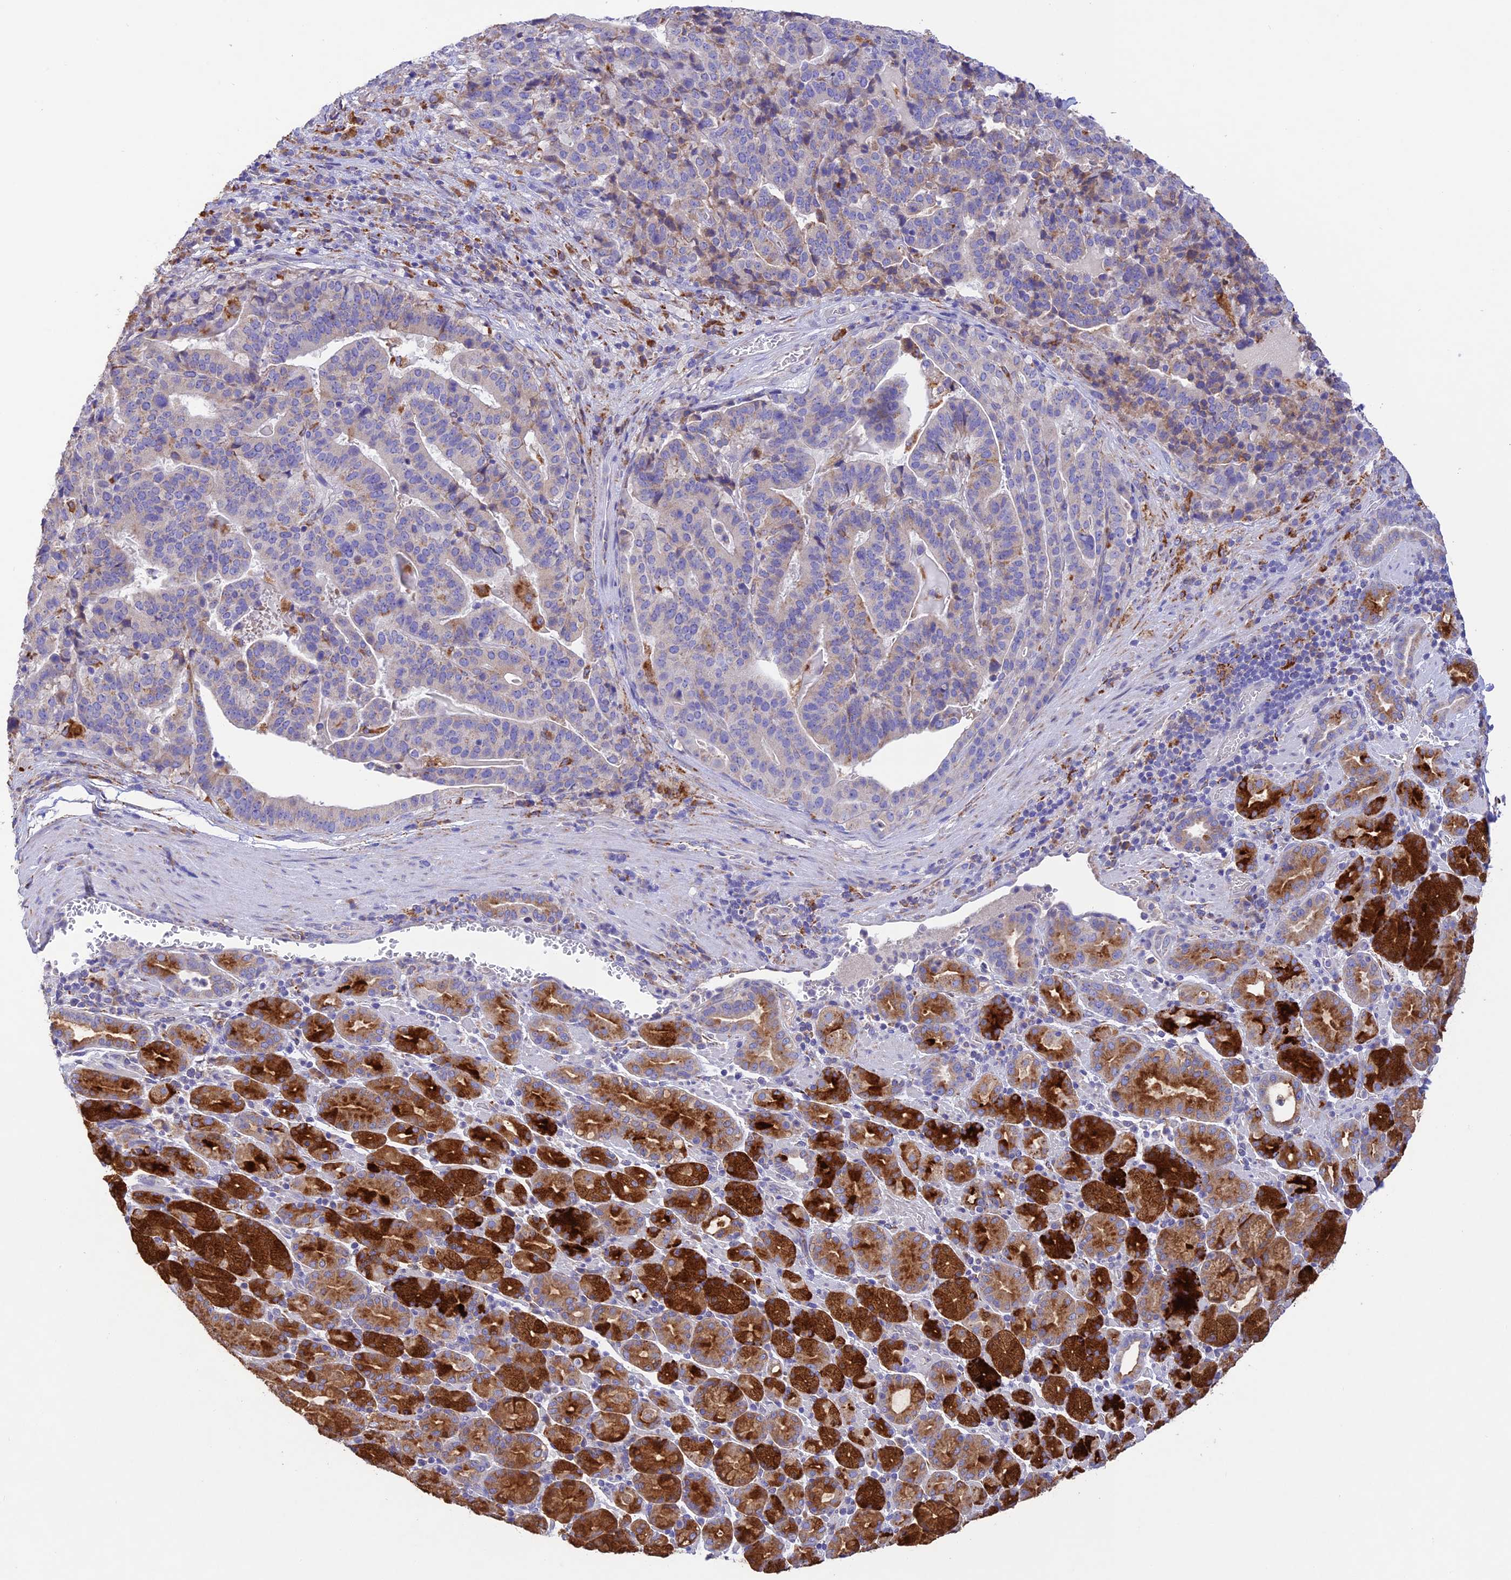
{"staining": {"intensity": "weak", "quantity": "<25%", "location": "cytoplasmic/membranous"}, "tissue": "stomach cancer", "cell_type": "Tumor cells", "image_type": "cancer", "snomed": [{"axis": "morphology", "description": "Adenocarcinoma, NOS"}, {"axis": "topography", "description": "Stomach"}], "caption": "IHC of human adenocarcinoma (stomach) displays no positivity in tumor cells. The staining is performed using DAB (3,3'-diaminobenzidine) brown chromogen with nuclei counter-stained in using hematoxylin.", "gene": "VKORC1", "patient": {"sex": "male", "age": 48}}